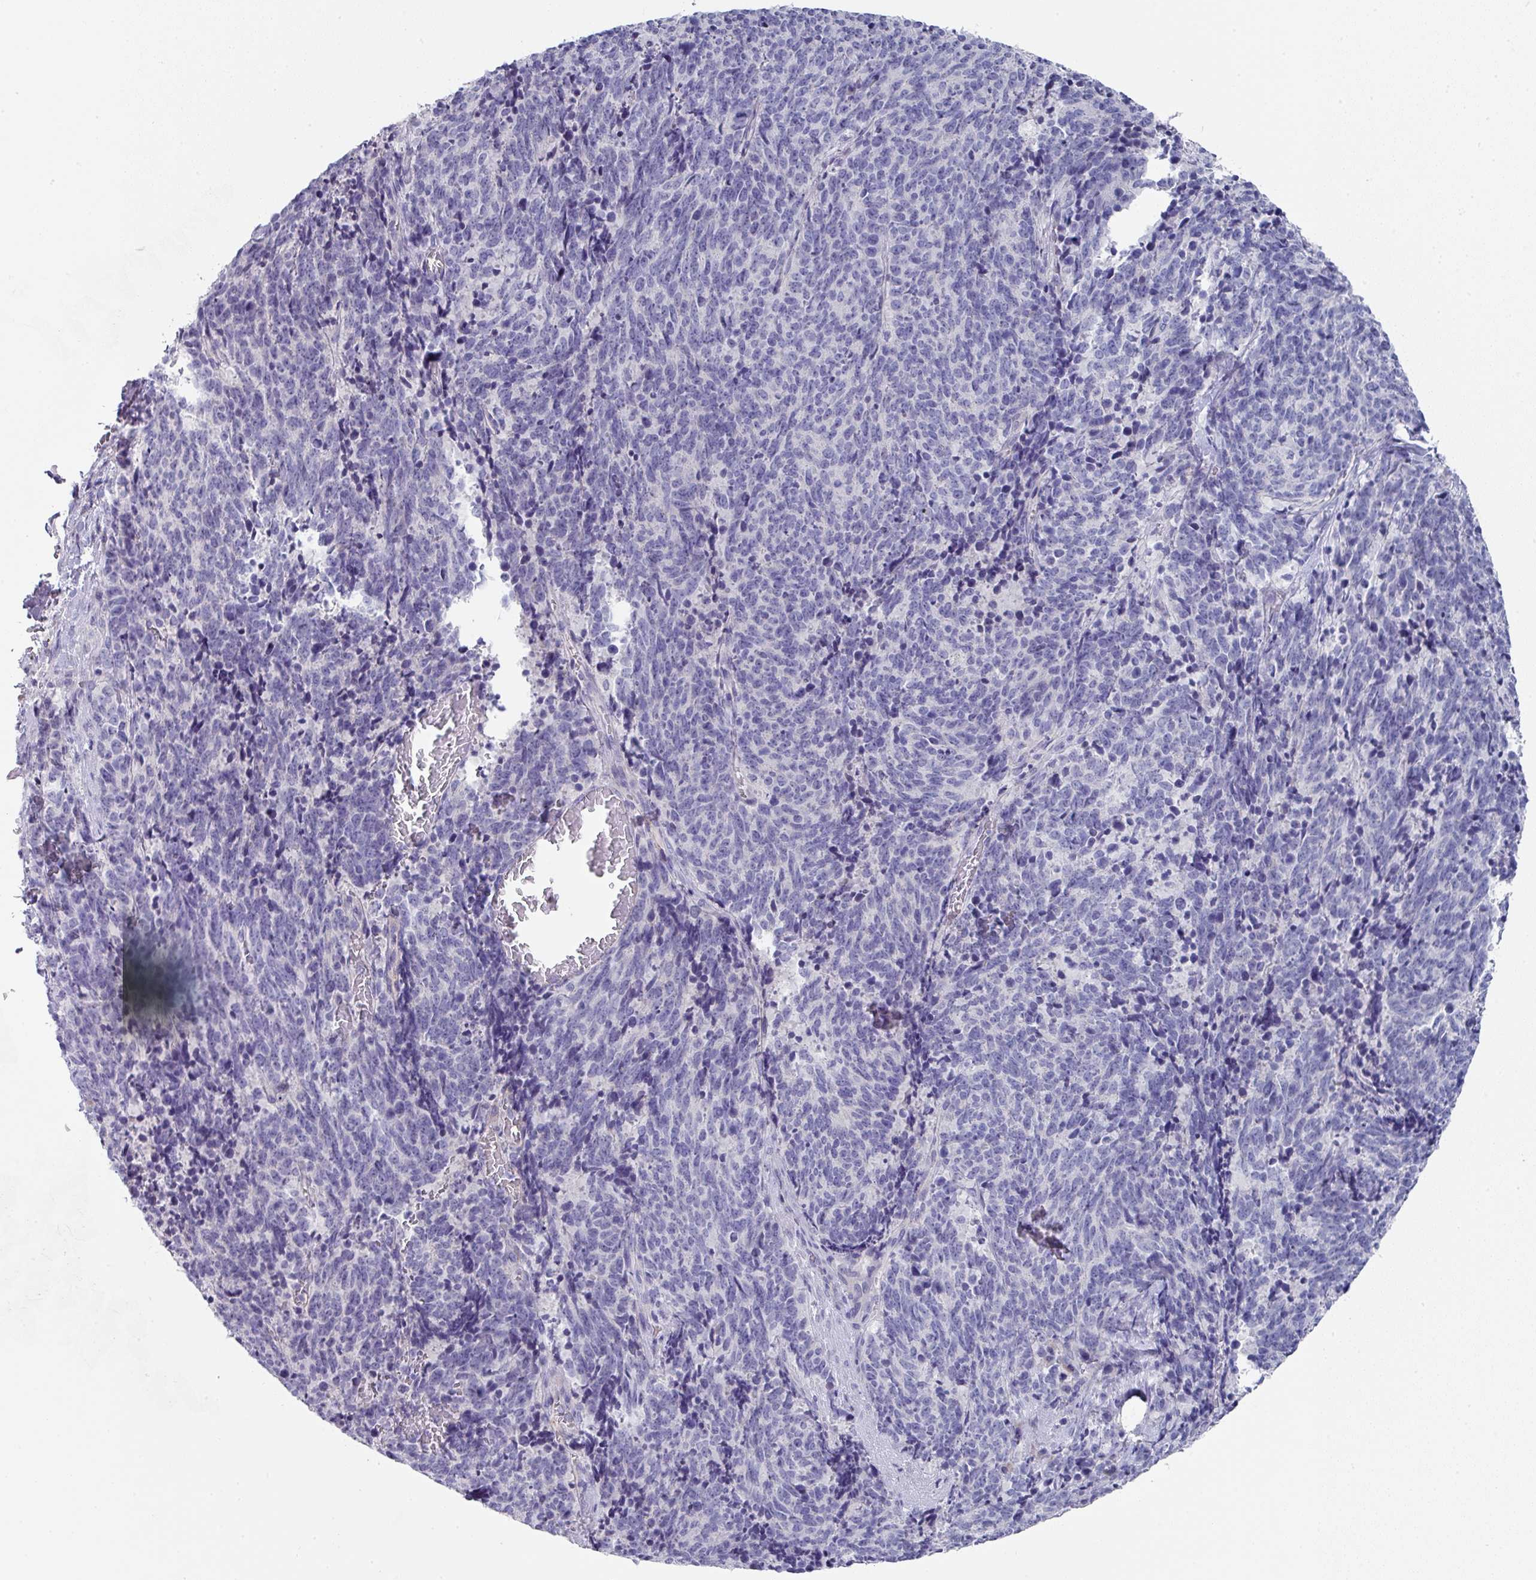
{"staining": {"intensity": "negative", "quantity": "none", "location": "none"}, "tissue": "cervical cancer", "cell_type": "Tumor cells", "image_type": "cancer", "snomed": [{"axis": "morphology", "description": "Squamous cell carcinoma, NOS"}, {"axis": "topography", "description": "Cervix"}], "caption": "The immunohistochemistry micrograph has no significant expression in tumor cells of cervical squamous cell carcinoma tissue.", "gene": "DEFB115", "patient": {"sex": "female", "age": 29}}